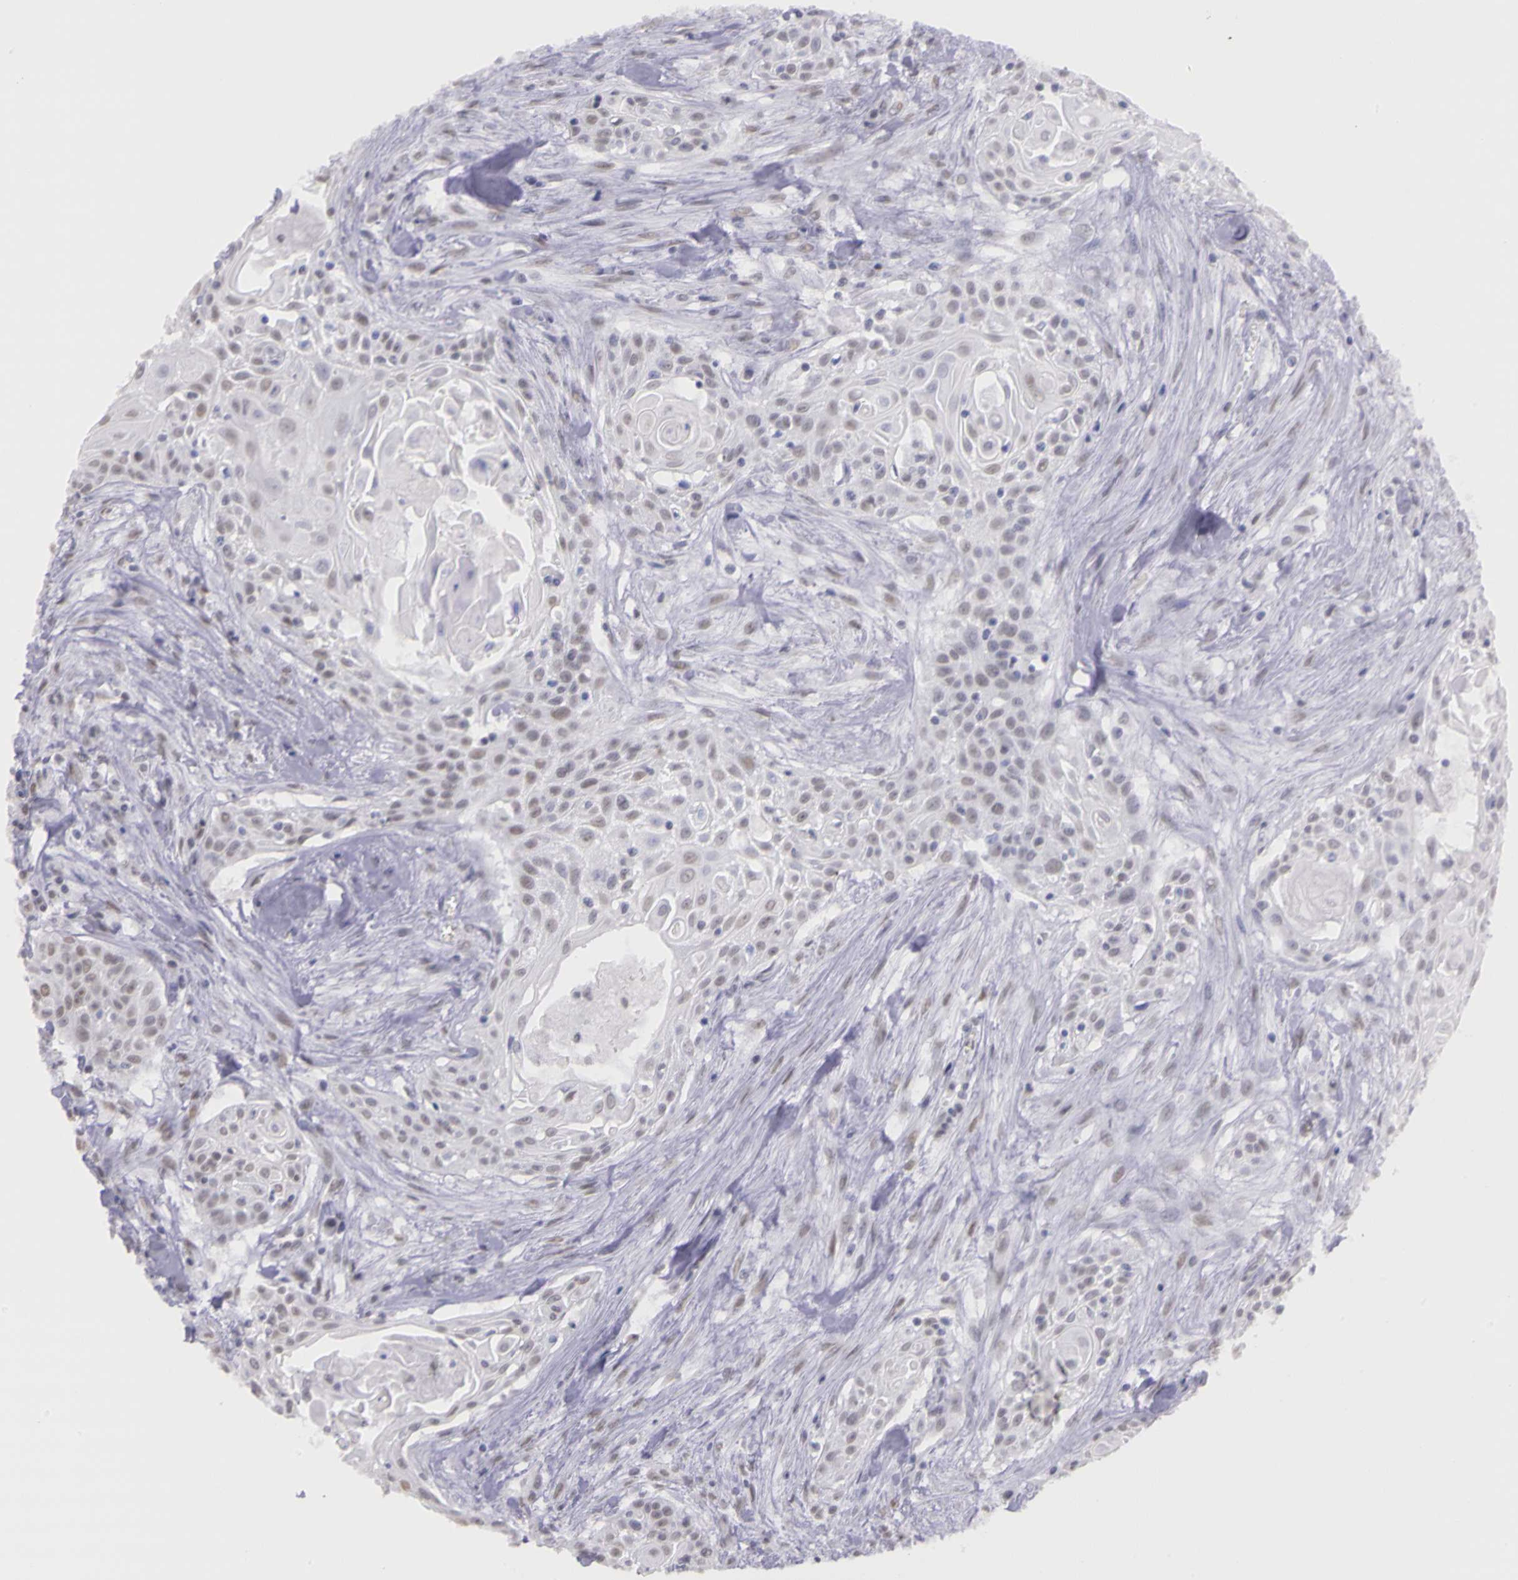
{"staining": {"intensity": "weak", "quantity": "25%-75%", "location": "nuclear"}, "tissue": "head and neck cancer", "cell_type": "Tumor cells", "image_type": "cancer", "snomed": [{"axis": "morphology", "description": "Squamous cell carcinoma, NOS"}, {"axis": "morphology", "description": "Squamous cell carcinoma, metastatic, NOS"}, {"axis": "topography", "description": "Lymph node"}, {"axis": "topography", "description": "Salivary gland"}, {"axis": "topography", "description": "Head-Neck"}], "caption": "Head and neck cancer was stained to show a protein in brown. There is low levels of weak nuclear expression in approximately 25%-75% of tumor cells.", "gene": "WDR13", "patient": {"sex": "female", "age": 74}}